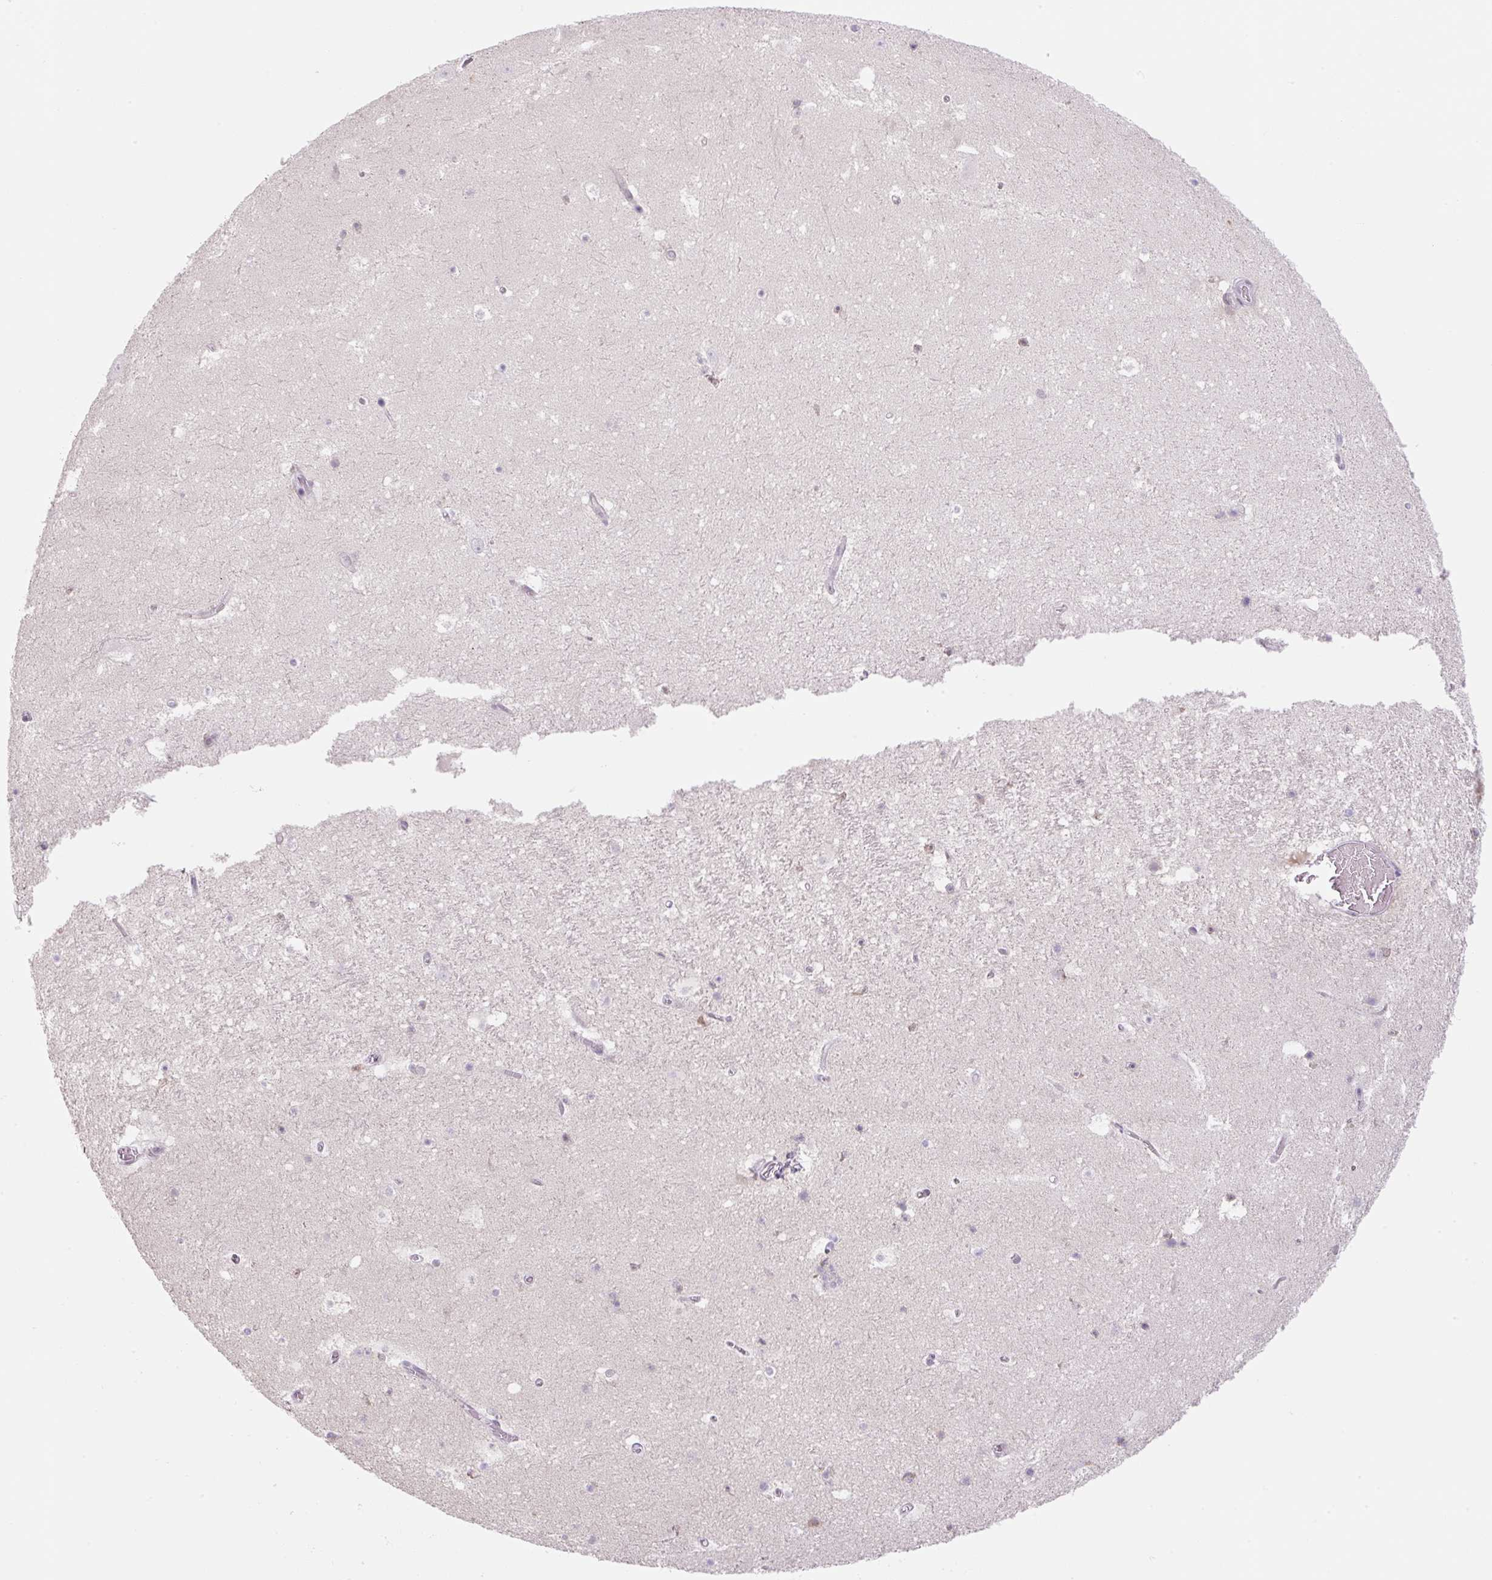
{"staining": {"intensity": "negative", "quantity": "none", "location": "none"}, "tissue": "hippocampus", "cell_type": "Glial cells", "image_type": "normal", "snomed": [{"axis": "morphology", "description": "Normal tissue, NOS"}, {"axis": "topography", "description": "Hippocampus"}], "caption": "This is a histopathology image of IHC staining of benign hippocampus, which shows no positivity in glial cells. The staining was performed using DAB to visualize the protein expression in brown, while the nuclei were stained in blue with hematoxylin (Magnification: 20x).", "gene": "SYNE3", "patient": {"sex": "female", "age": 42}}